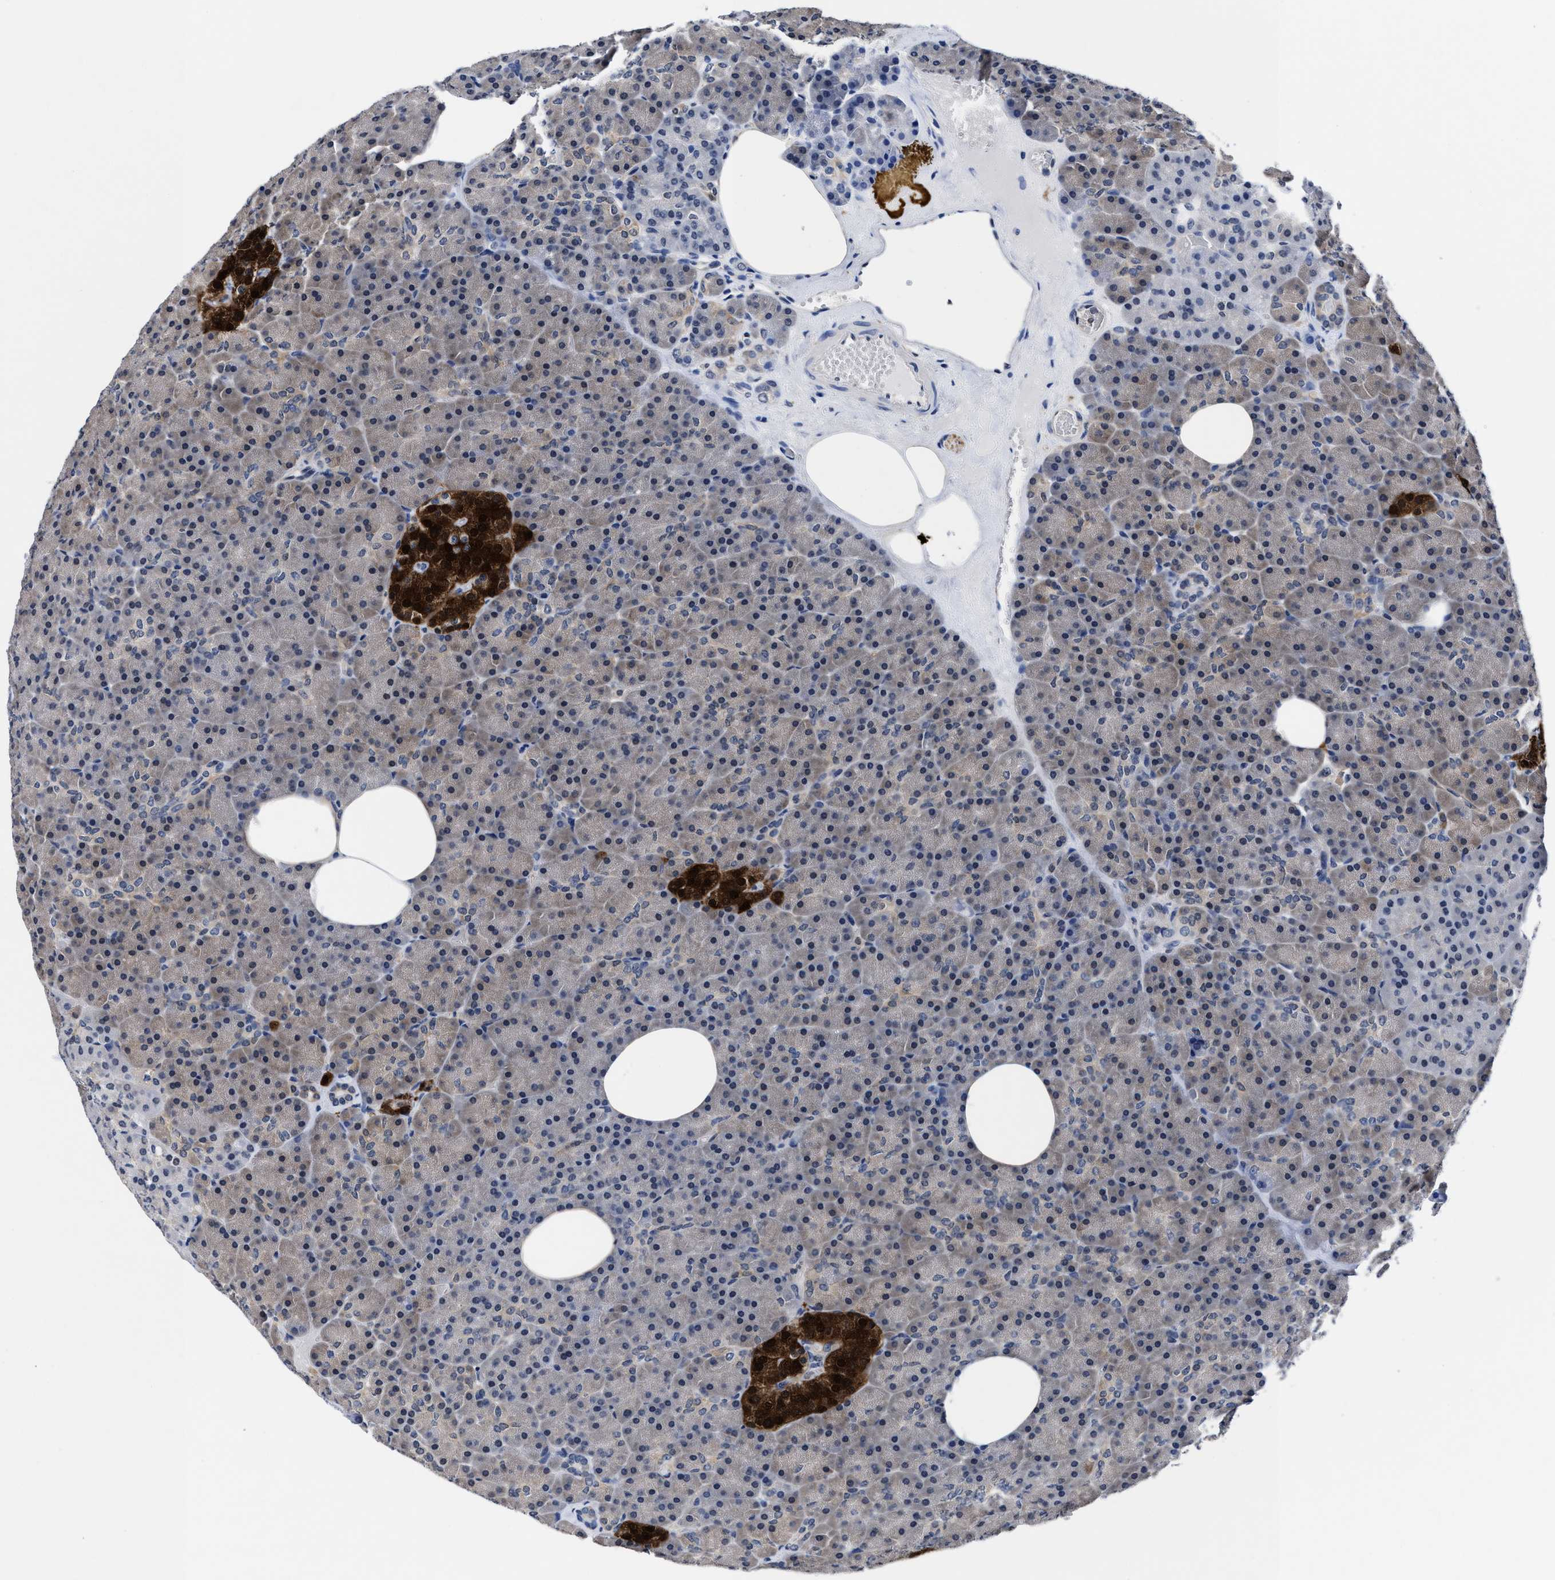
{"staining": {"intensity": "weak", "quantity": "<25%", "location": "cytoplasmic/membranous"}, "tissue": "pancreas", "cell_type": "Exocrine glandular cells", "image_type": "normal", "snomed": [{"axis": "morphology", "description": "Normal tissue, NOS"}, {"axis": "morphology", "description": "Carcinoid, malignant, NOS"}, {"axis": "topography", "description": "Pancreas"}], "caption": "Protein analysis of normal pancreas exhibits no significant positivity in exocrine glandular cells.", "gene": "ACLY", "patient": {"sex": "female", "age": 35}}